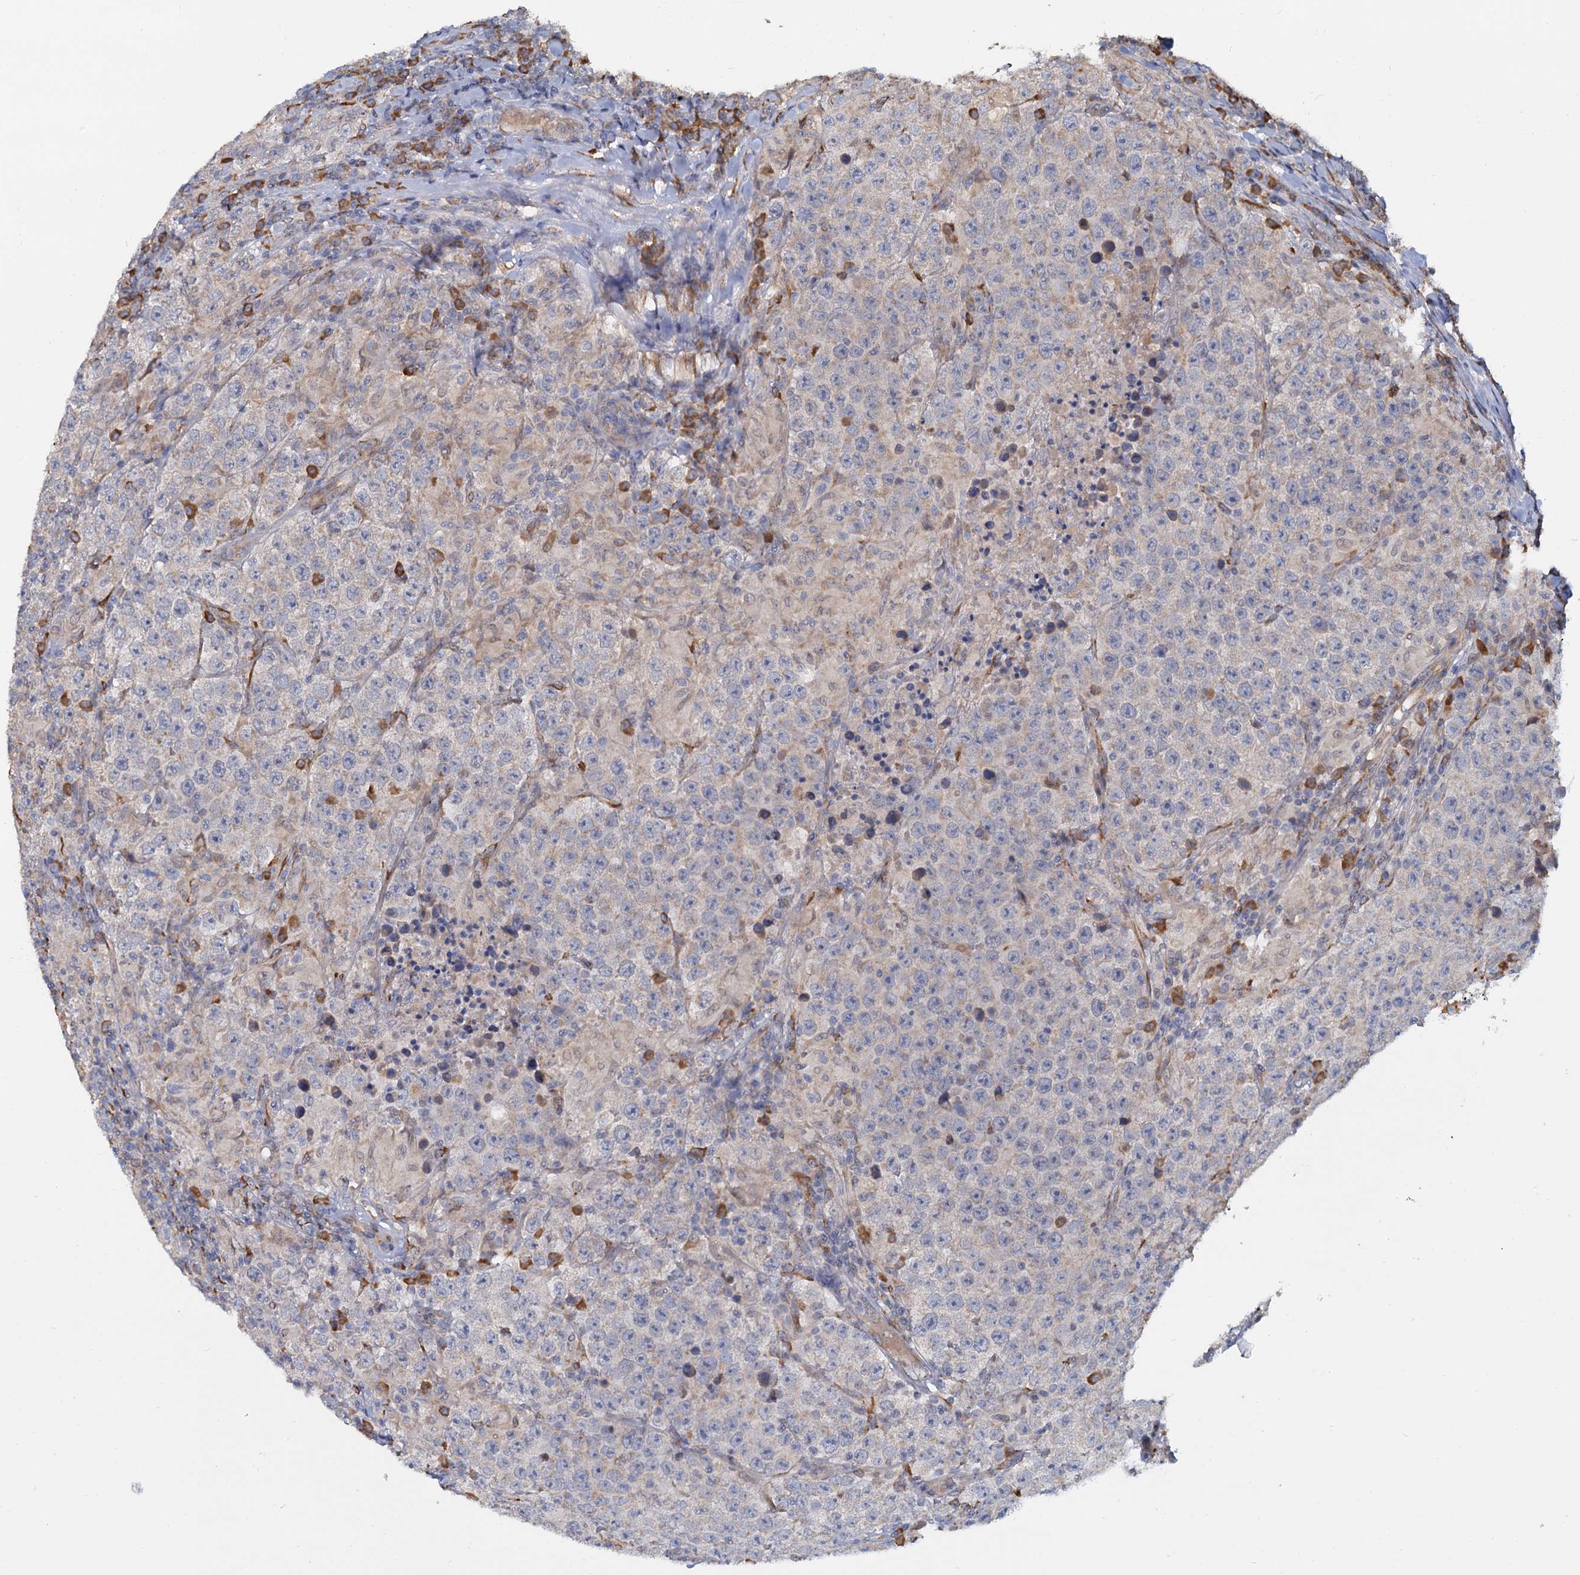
{"staining": {"intensity": "negative", "quantity": "none", "location": "none"}, "tissue": "testis cancer", "cell_type": "Tumor cells", "image_type": "cancer", "snomed": [{"axis": "morphology", "description": "Normal tissue, NOS"}, {"axis": "morphology", "description": "Urothelial carcinoma, High grade"}, {"axis": "morphology", "description": "Seminoma, NOS"}, {"axis": "morphology", "description": "Carcinoma, Embryonal, NOS"}, {"axis": "topography", "description": "Urinary bladder"}, {"axis": "topography", "description": "Testis"}], "caption": "The image demonstrates no significant positivity in tumor cells of testis cancer.", "gene": "LRRC51", "patient": {"sex": "male", "age": 41}}